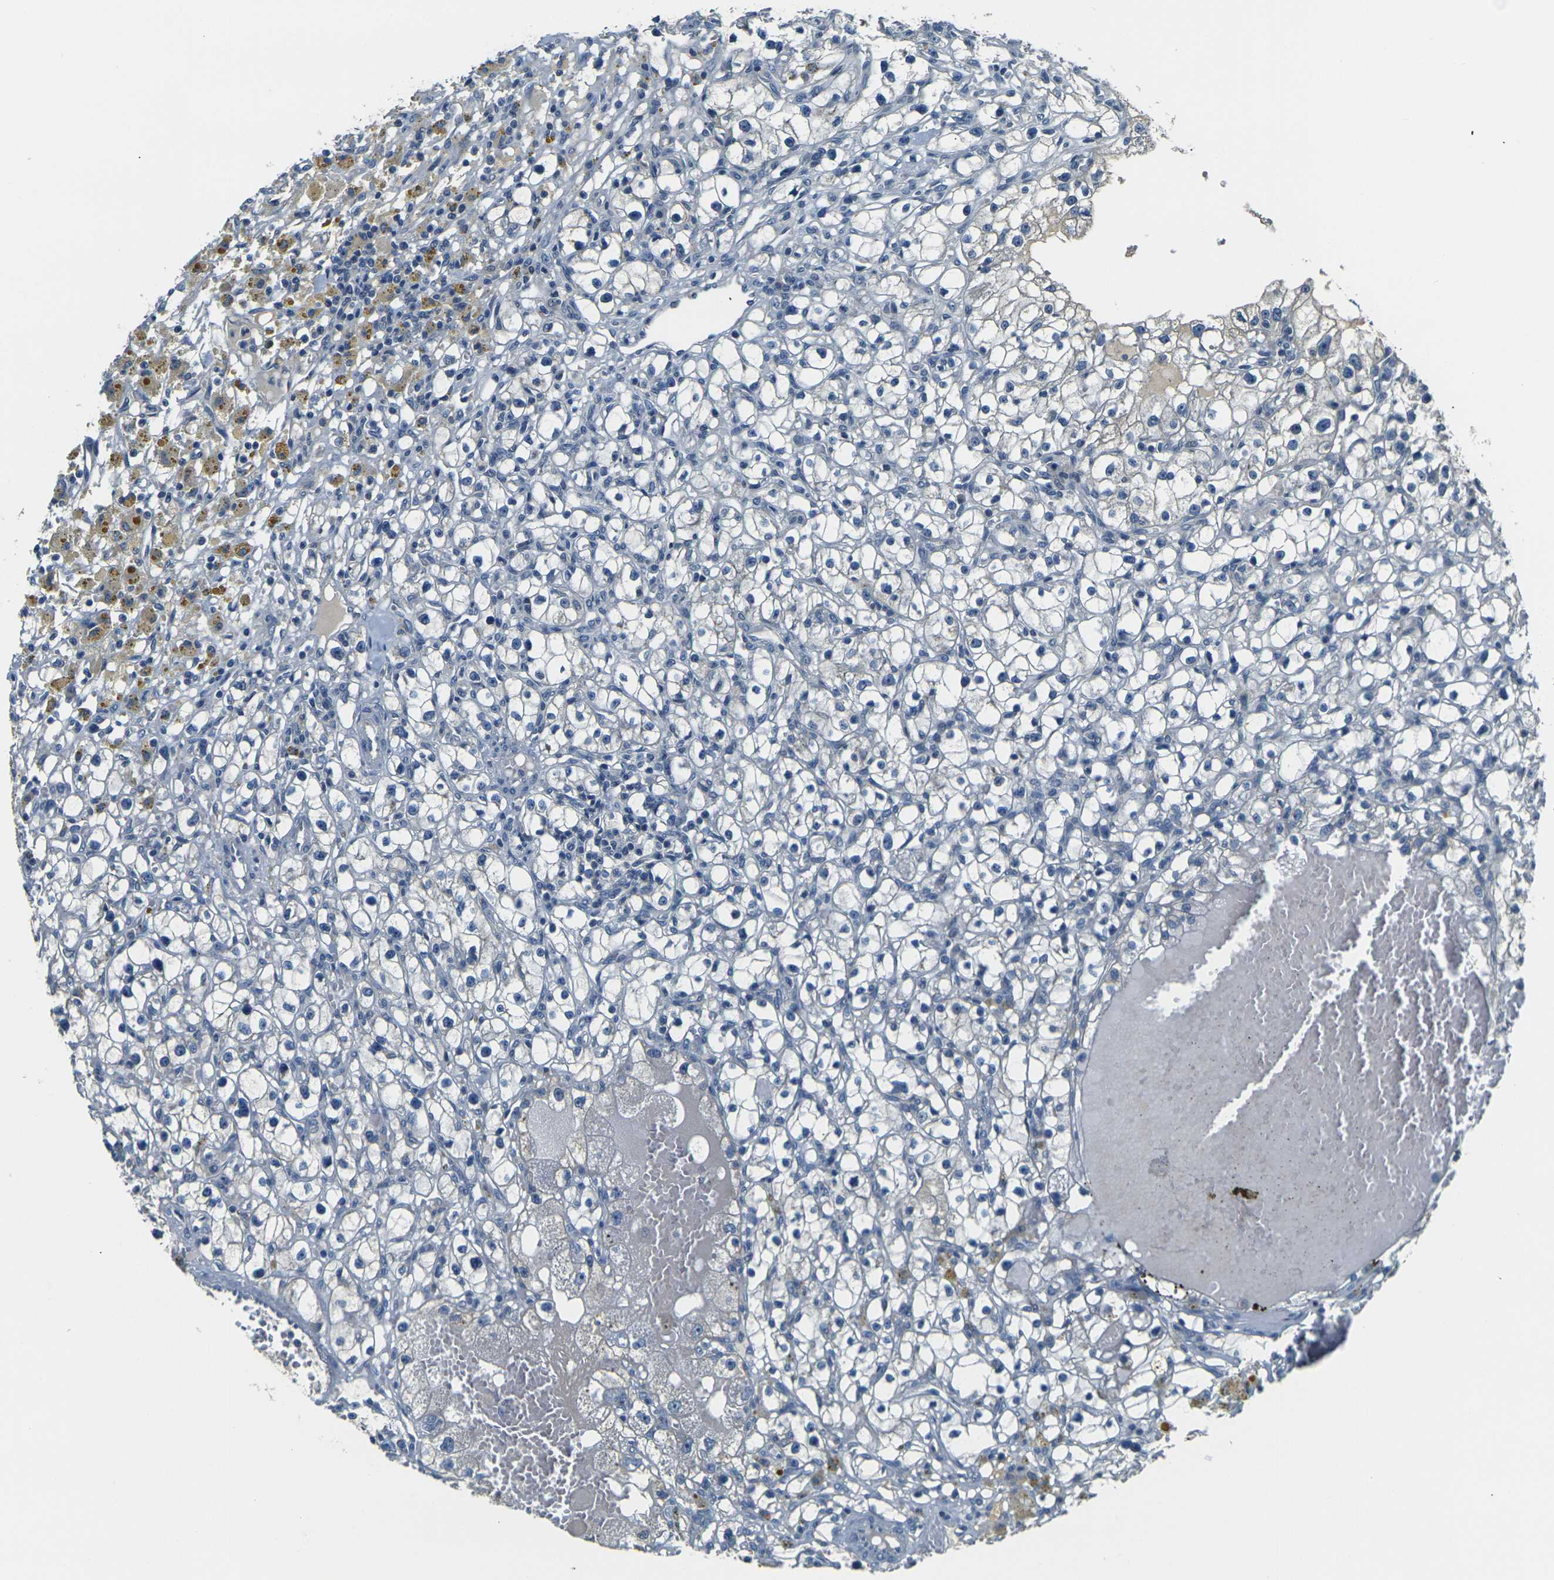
{"staining": {"intensity": "negative", "quantity": "none", "location": "none"}, "tissue": "renal cancer", "cell_type": "Tumor cells", "image_type": "cancer", "snomed": [{"axis": "morphology", "description": "Adenocarcinoma, NOS"}, {"axis": "topography", "description": "Kidney"}], "caption": "Tumor cells show no significant expression in renal cancer (adenocarcinoma). The staining is performed using DAB (3,3'-diaminobenzidine) brown chromogen with nuclei counter-stained in using hematoxylin.", "gene": "SHISAL2B", "patient": {"sex": "male", "age": 56}}